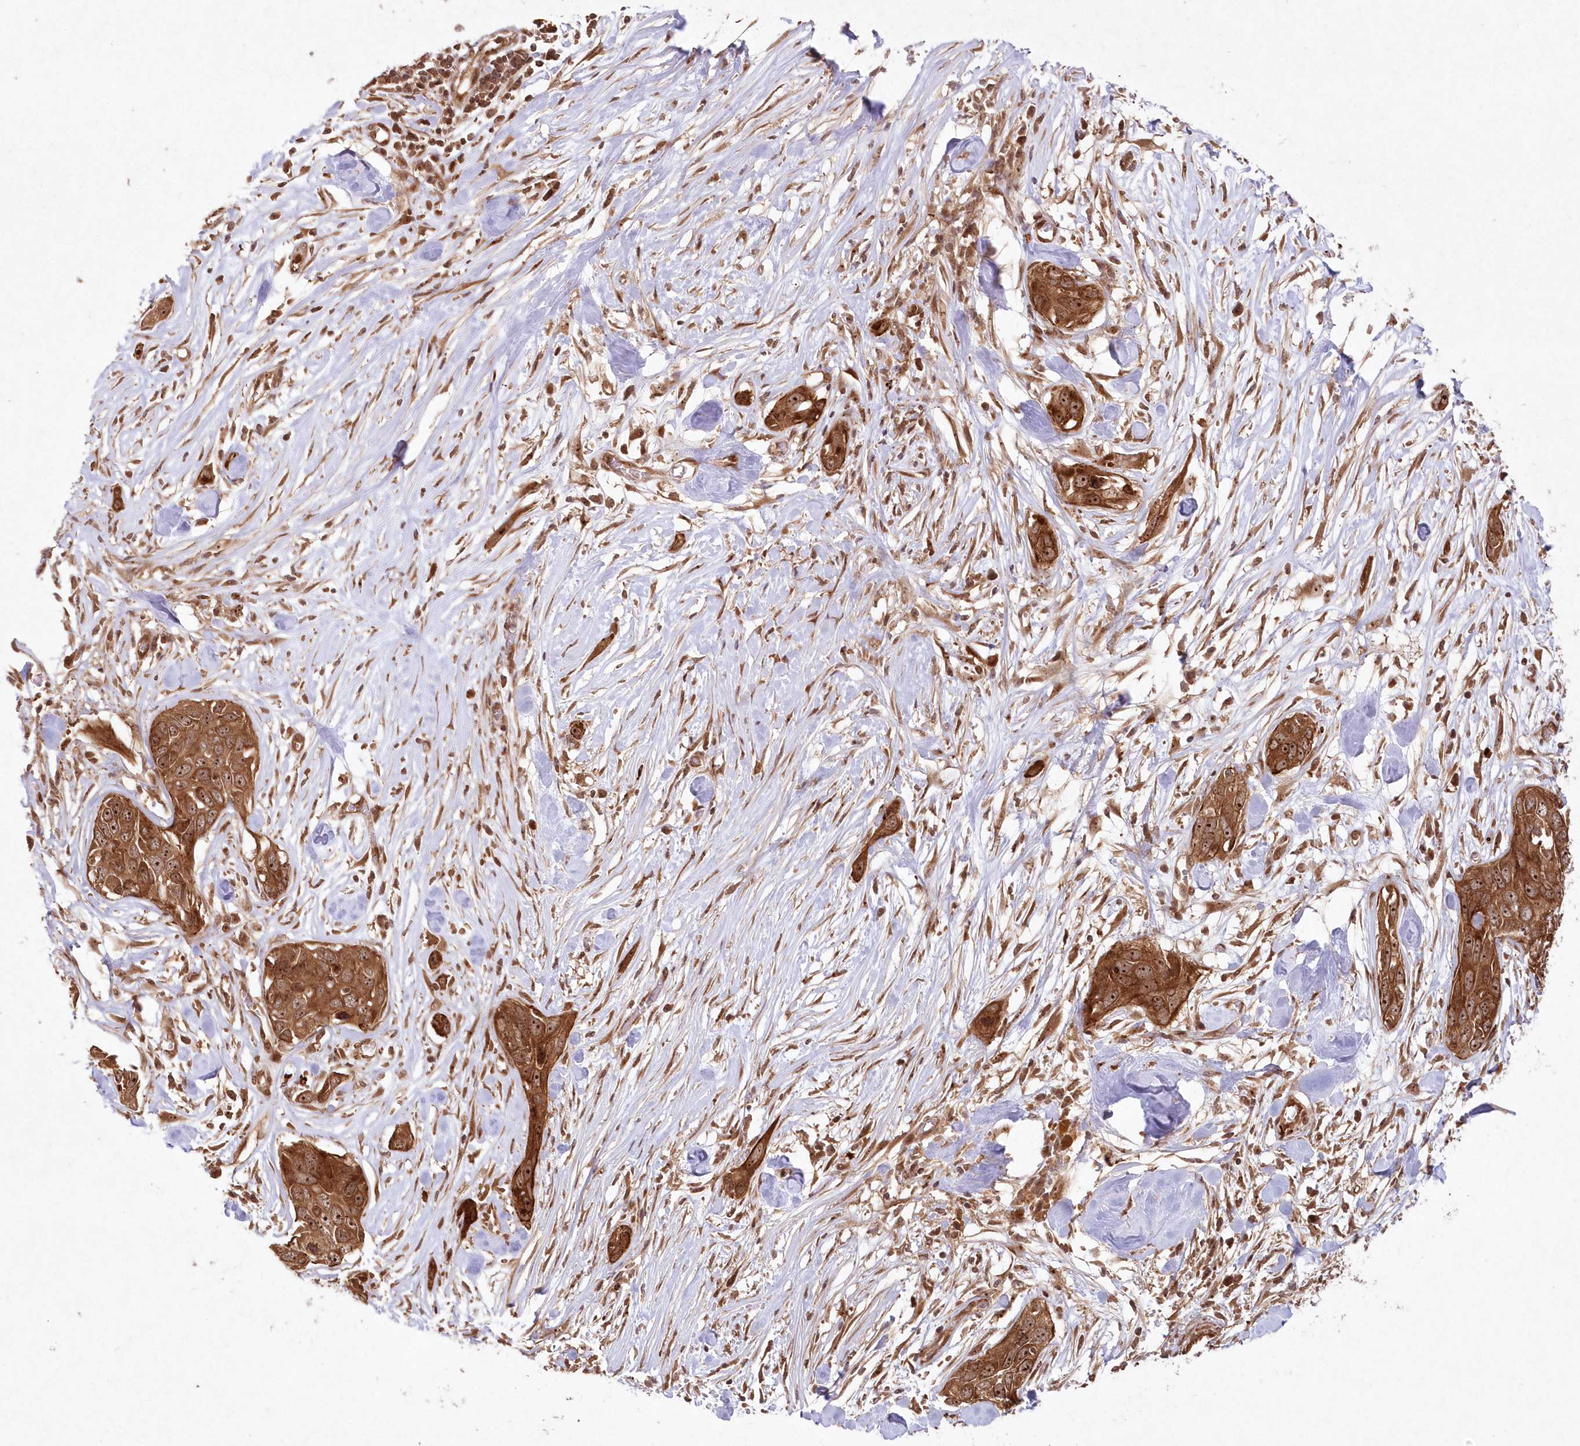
{"staining": {"intensity": "moderate", "quantity": ">75%", "location": "cytoplasmic/membranous,nuclear"}, "tissue": "pancreatic cancer", "cell_type": "Tumor cells", "image_type": "cancer", "snomed": [{"axis": "morphology", "description": "Adenocarcinoma, NOS"}, {"axis": "topography", "description": "Pancreas"}], "caption": "High-power microscopy captured an immunohistochemistry (IHC) photomicrograph of pancreatic cancer, revealing moderate cytoplasmic/membranous and nuclear staining in about >75% of tumor cells.", "gene": "SERINC1", "patient": {"sex": "female", "age": 60}}